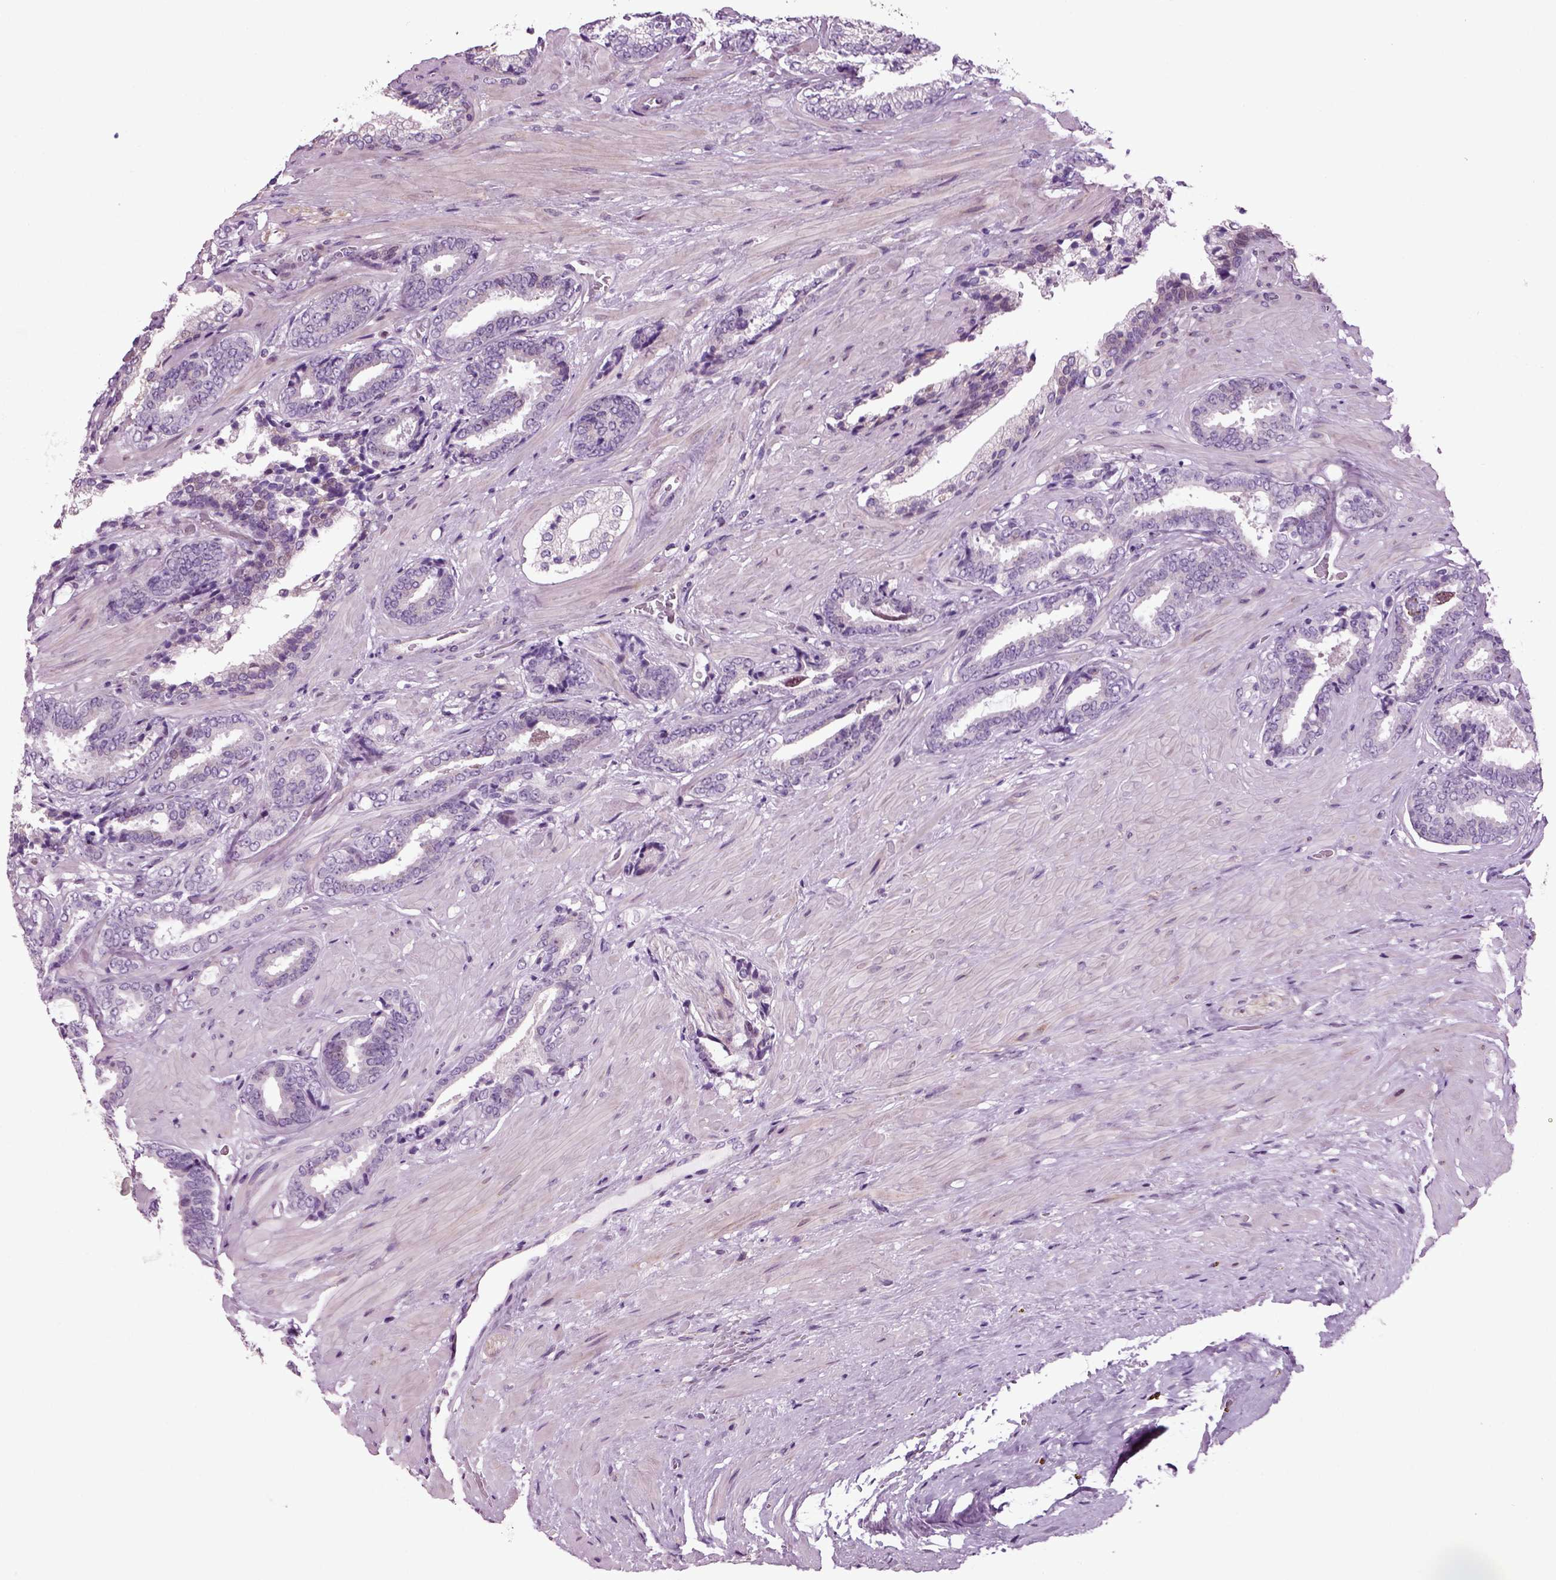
{"staining": {"intensity": "negative", "quantity": "none", "location": "none"}, "tissue": "prostate cancer", "cell_type": "Tumor cells", "image_type": "cancer", "snomed": [{"axis": "morphology", "description": "Adenocarcinoma, Low grade"}, {"axis": "topography", "description": "Prostate"}], "caption": "There is no significant expression in tumor cells of prostate adenocarcinoma (low-grade). The staining was performed using DAB (3,3'-diaminobenzidine) to visualize the protein expression in brown, while the nuclei were stained in blue with hematoxylin (Magnification: 20x).", "gene": "ARID3A", "patient": {"sex": "male", "age": 61}}